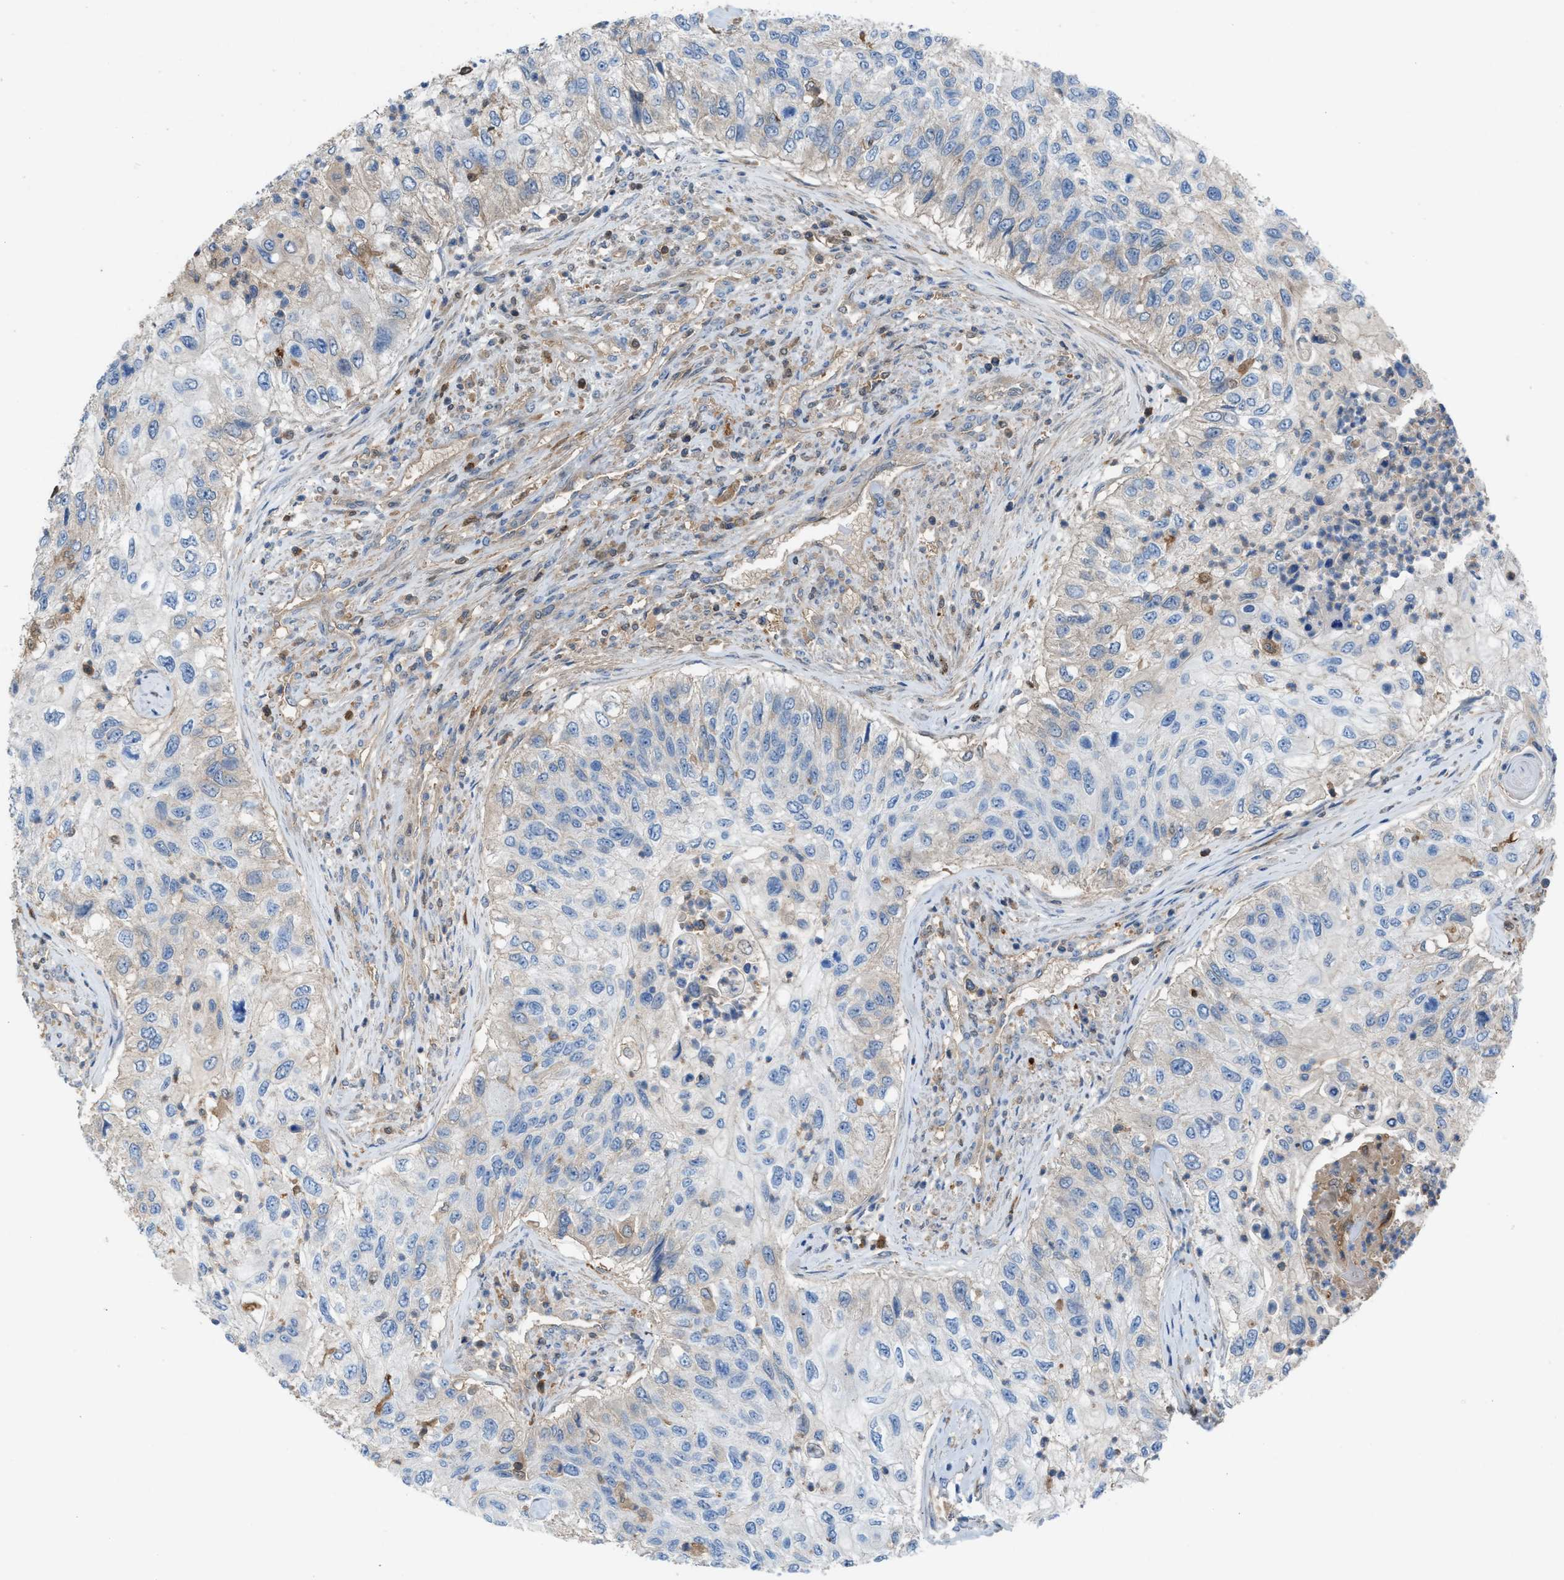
{"staining": {"intensity": "negative", "quantity": "none", "location": "none"}, "tissue": "urothelial cancer", "cell_type": "Tumor cells", "image_type": "cancer", "snomed": [{"axis": "morphology", "description": "Urothelial carcinoma, High grade"}, {"axis": "topography", "description": "Urinary bladder"}], "caption": "A histopathology image of human high-grade urothelial carcinoma is negative for staining in tumor cells.", "gene": "TPK1", "patient": {"sex": "female", "age": 60}}